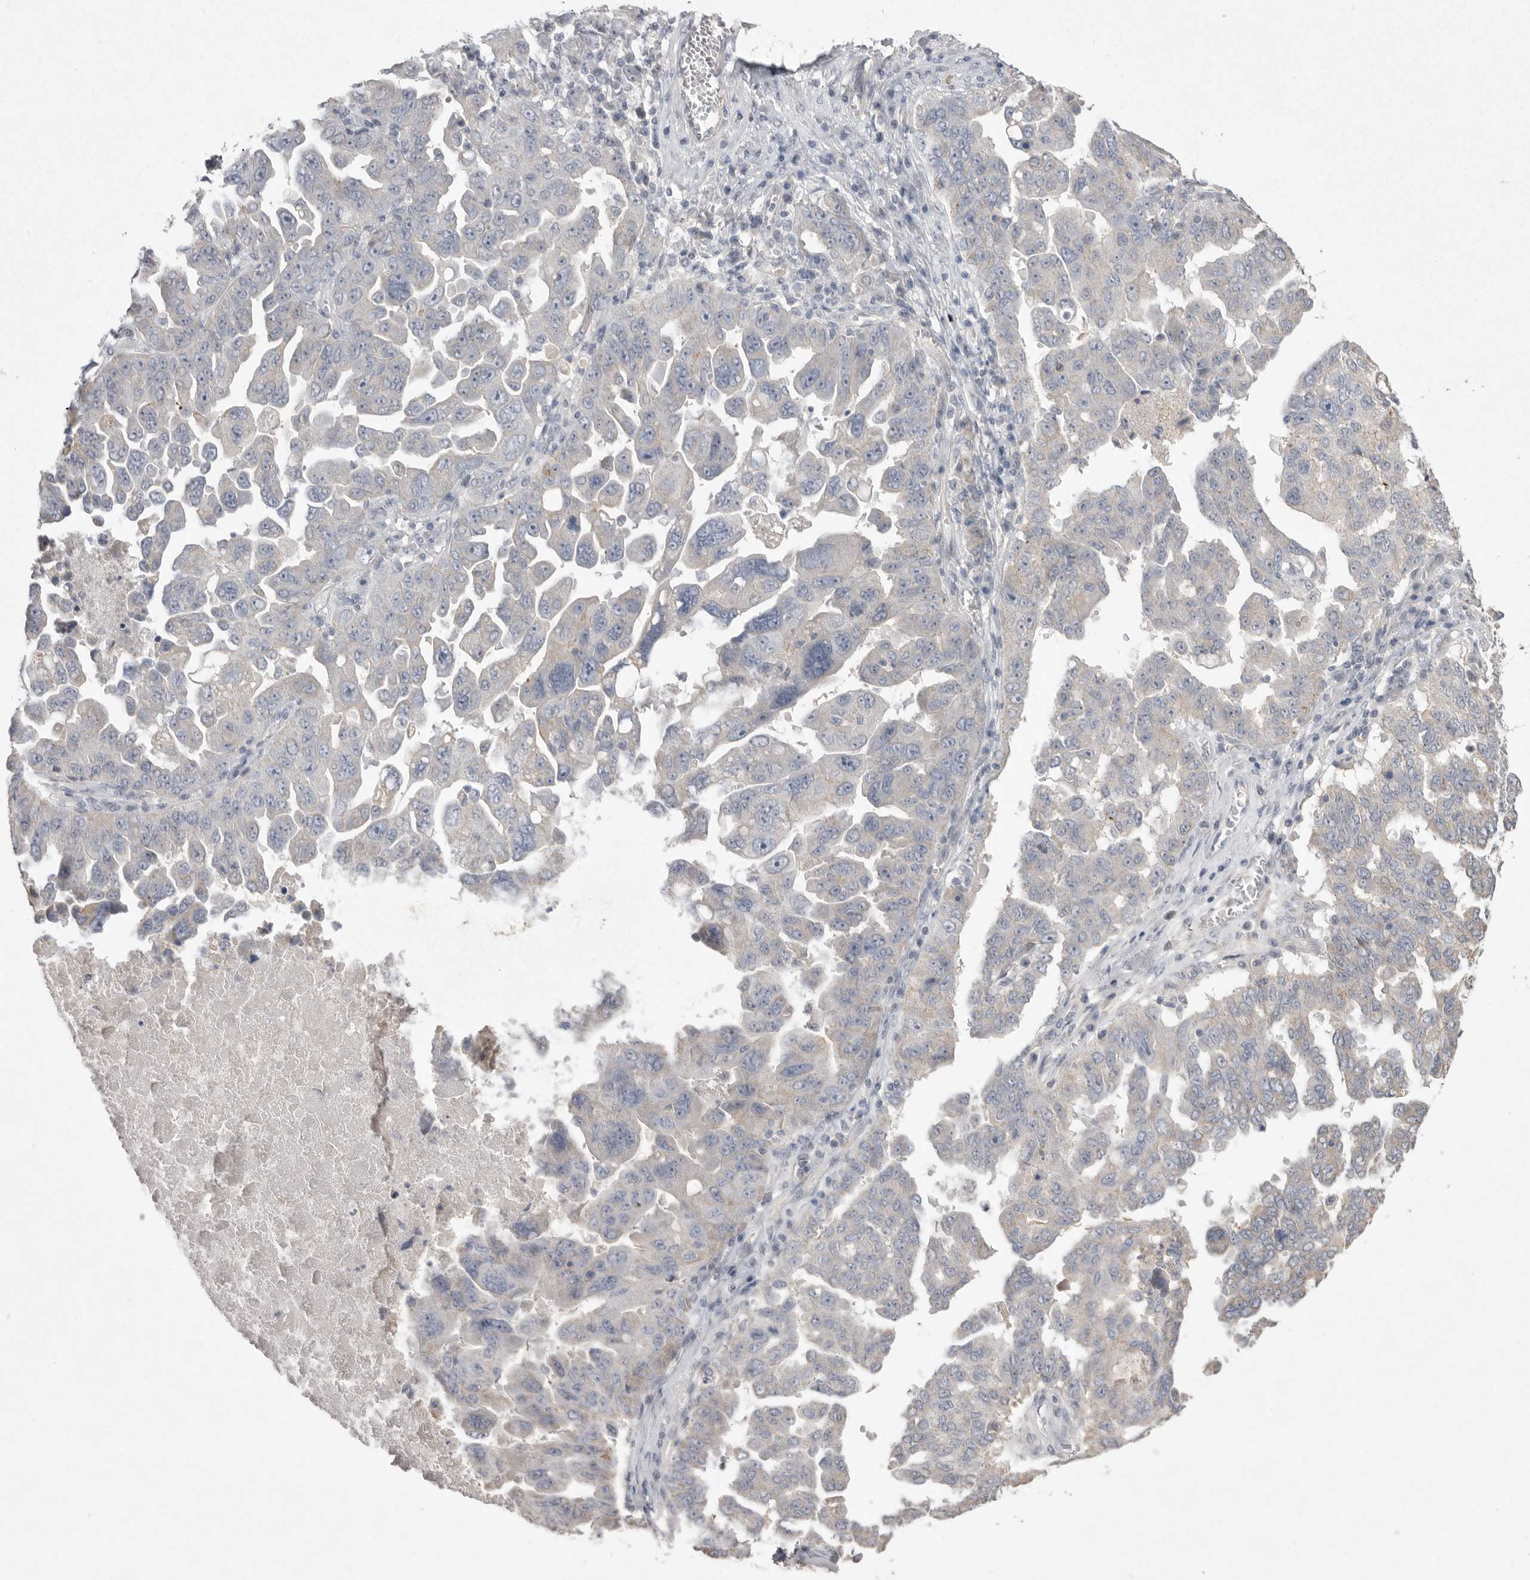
{"staining": {"intensity": "negative", "quantity": "none", "location": "none"}, "tissue": "ovarian cancer", "cell_type": "Tumor cells", "image_type": "cancer", "snomed": [{"axis": "morphology", "description": "Carcinoma, endometroid"}, {"axis": "topography", "description": "Ovary"}], "caption": "The immunohistochemistry (IHC) photomicrograph has no significant staining in tumor cells of ovarian endometroid carcinoma tissue.", "gene": "VANGL2", "patient": {"sex": "female", "age": 62}}